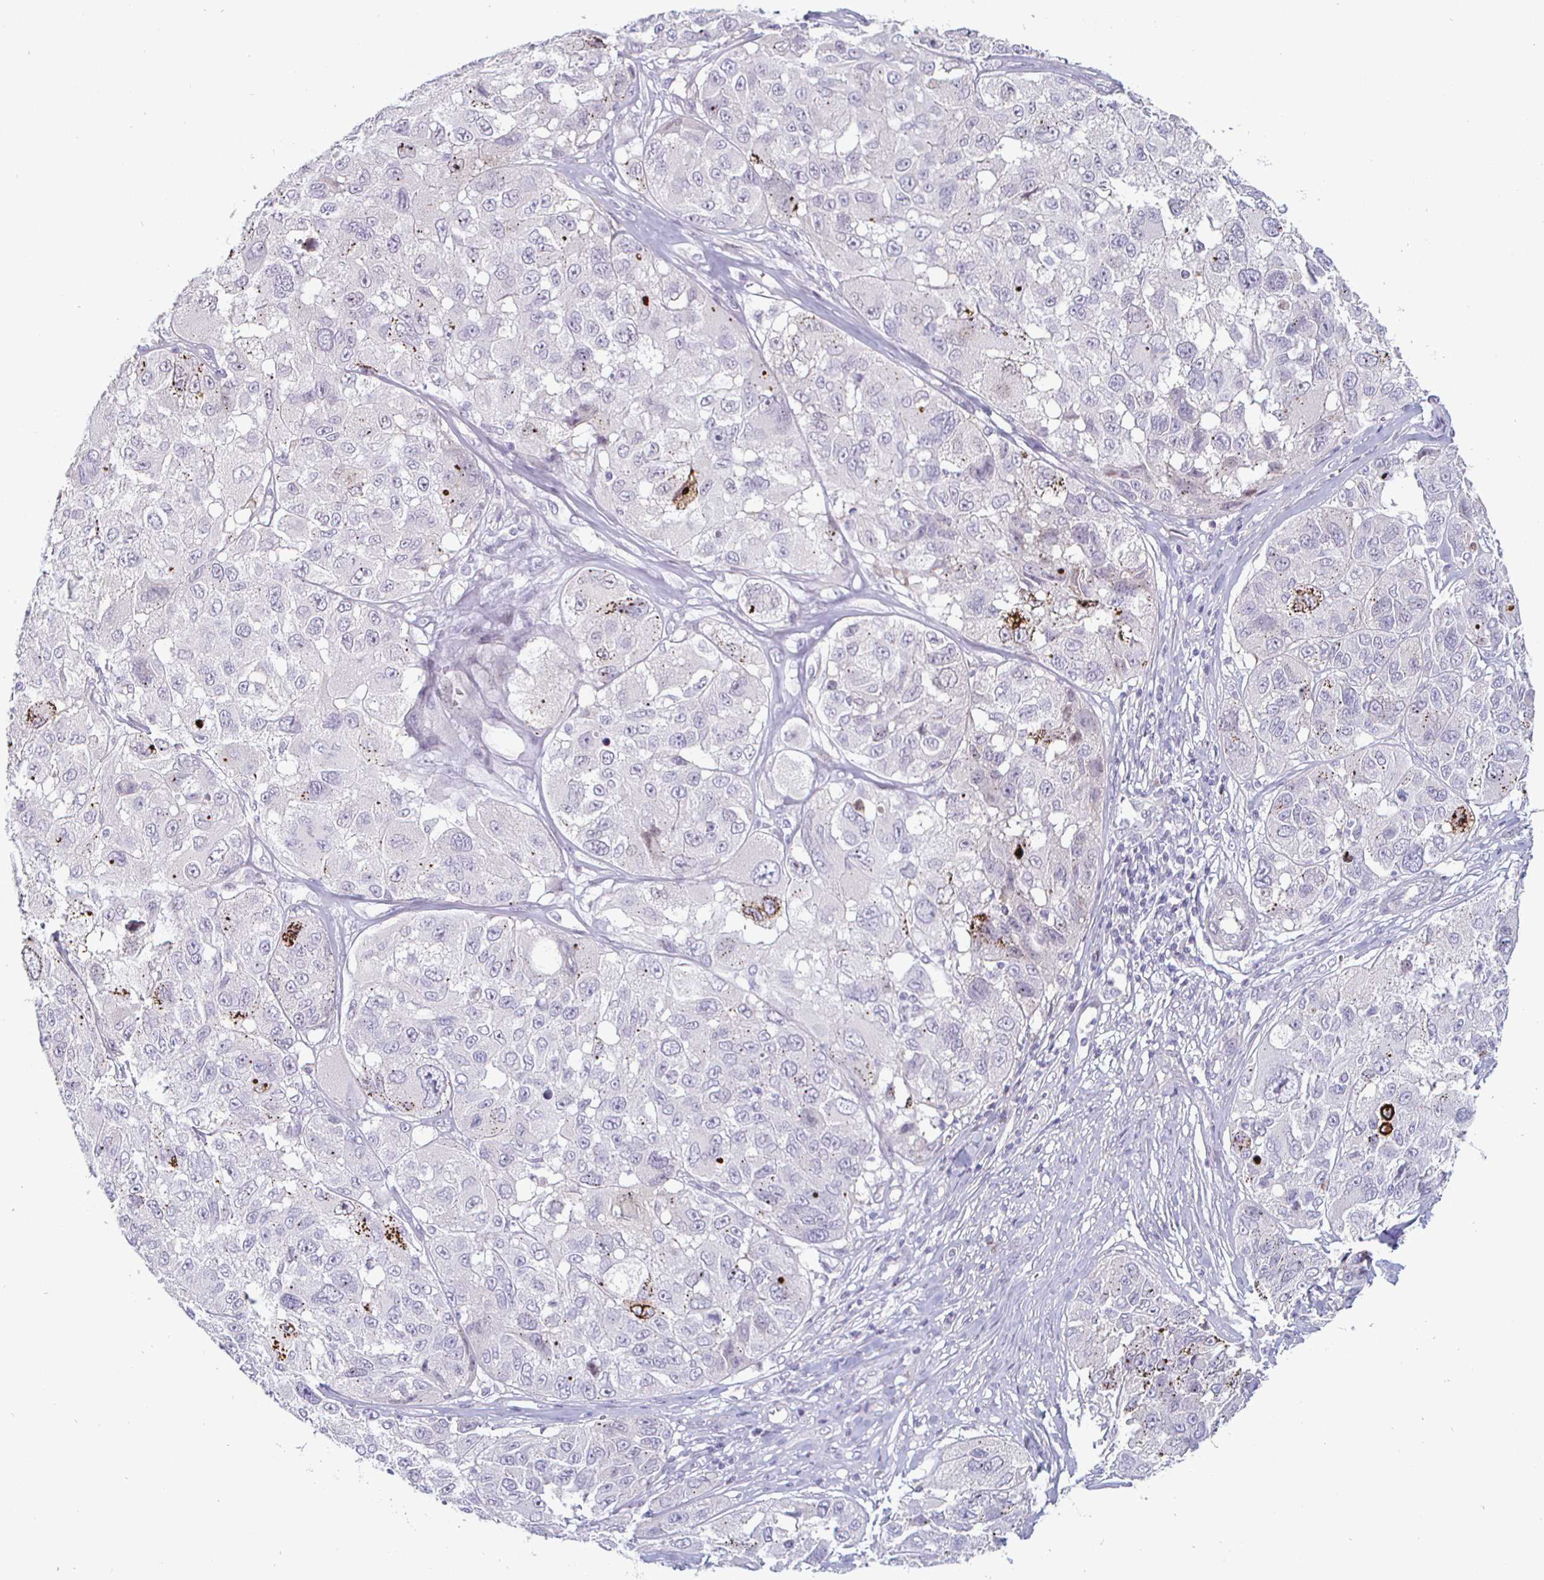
{"staining": {"intensity": "negative", "quantity": "none", "location": "none"}, "tissue": "melanoma", "cell_type": "Tumor cells", "image_type": "cancer", "snomed": [{"axis": "morphology", "description": "Malignant melanoma, NOS"}, {"axis": "topography", "description": "Skin"}], "caption": "The IHC micrograph has no significant staining in tumor cells of melanoma tissue. (DAB (3,3'-diaminobenzidine) IHC visualized using brightfield microscopy, high magnification).", "gene": "DMRTB1", "patient": {"sex": "female", "age": 66}}